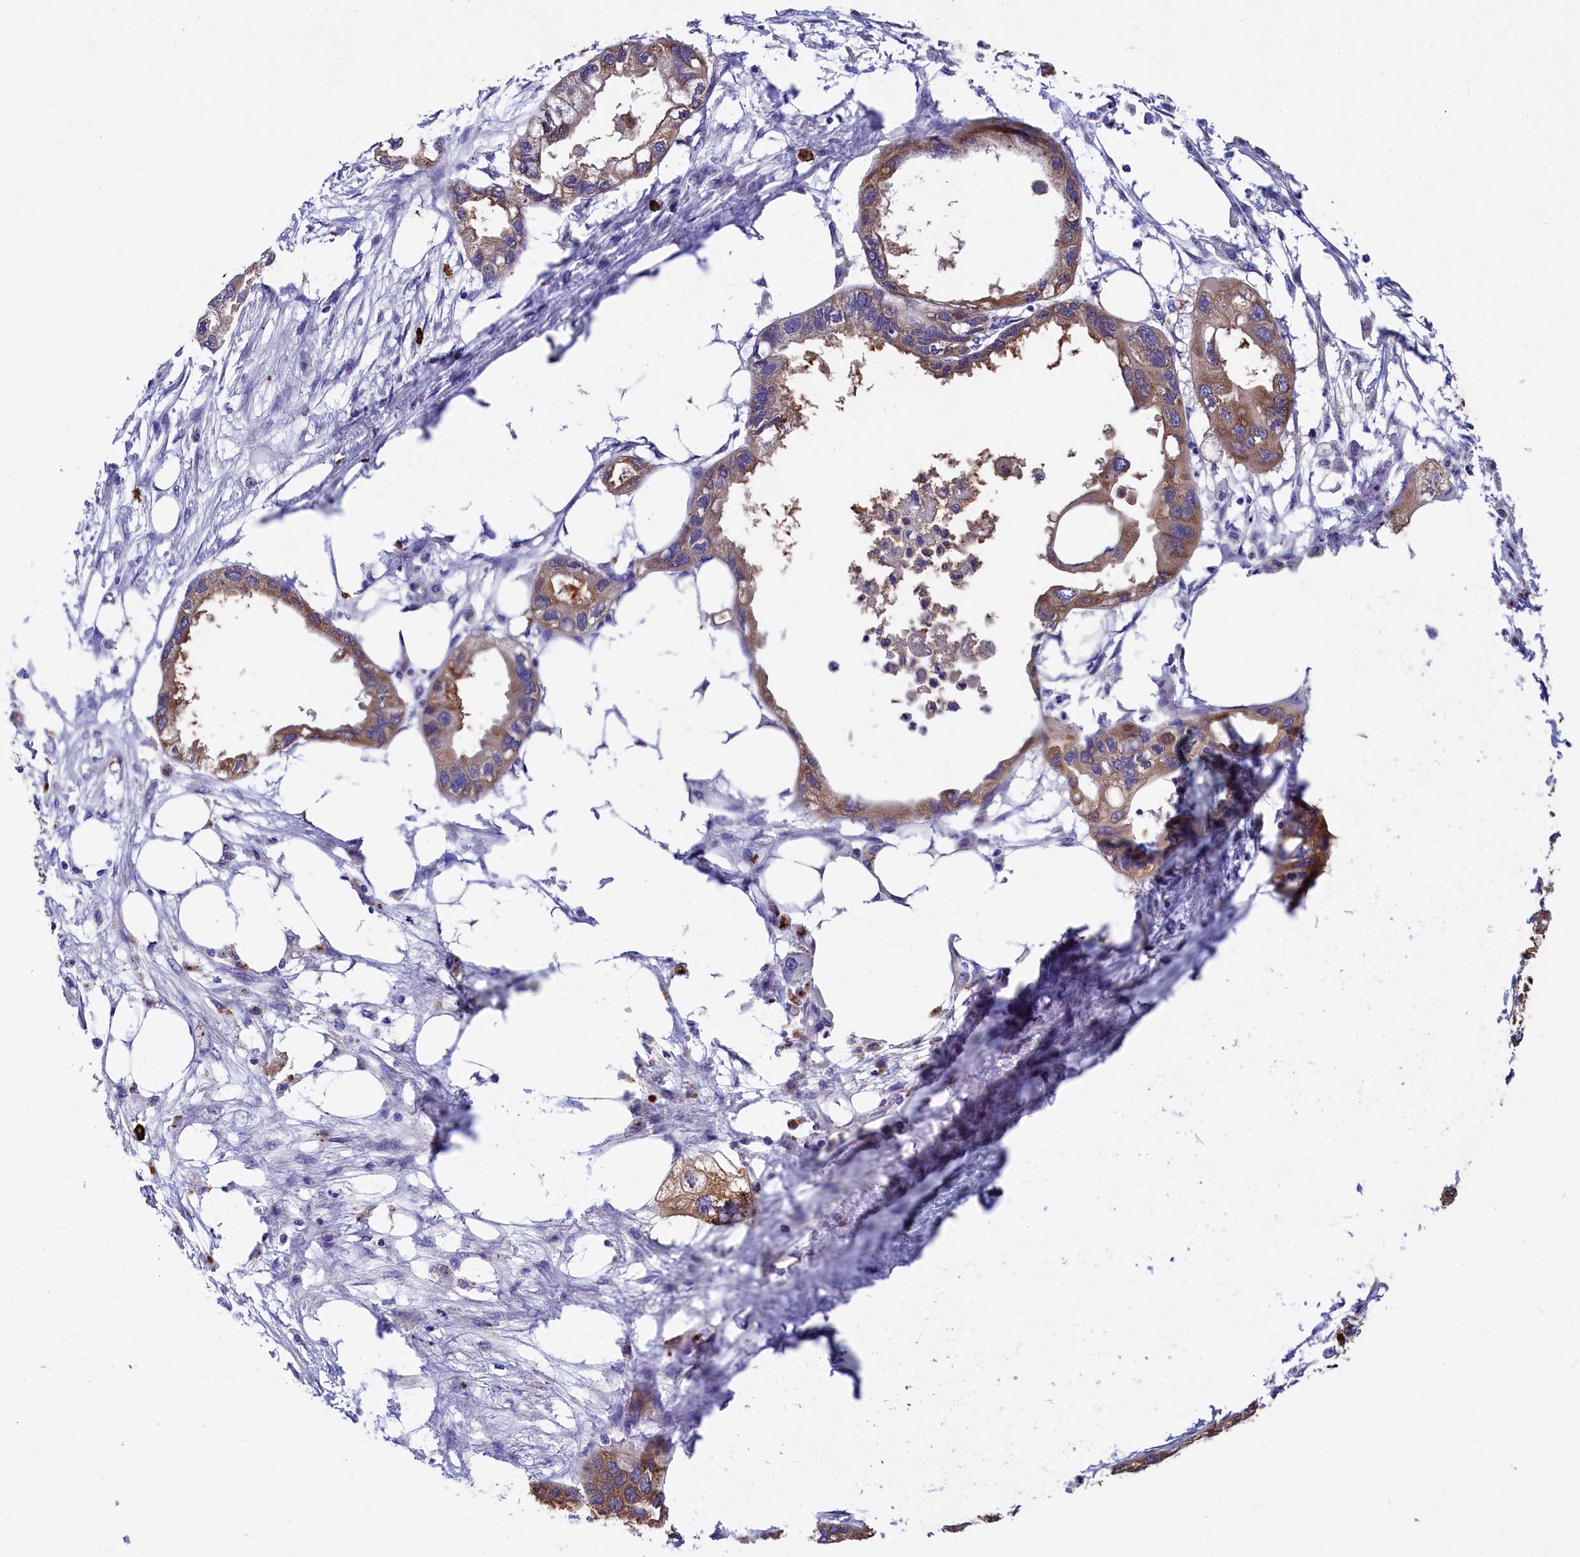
{"staining": {"intensity": "weak", "quantity": "25%-75%", "location": "cytoplasmic/membranous"}, "tissue": "endometrial cancer", "cell_type": "Tumor cells", "image_type": "cancer", "snomed": [{"axis": "morphology", "description": "Adenocarcinoma, NOS"}, {"axis": "morphology", "description": "Adenocarcinoma, metastatic, NOS"}, {"axis": "topography", "description": "Adipose tissue"}, {"axis": "topography", "description": "Endometrium"}], "caption": "Weak cytoplasmic/membranous expression is identified in approximately 25%-75% of tumor cells in endometrial cancer.", "gene": "EPS8L2", "patient": {"sex": "female", "age": 67}}